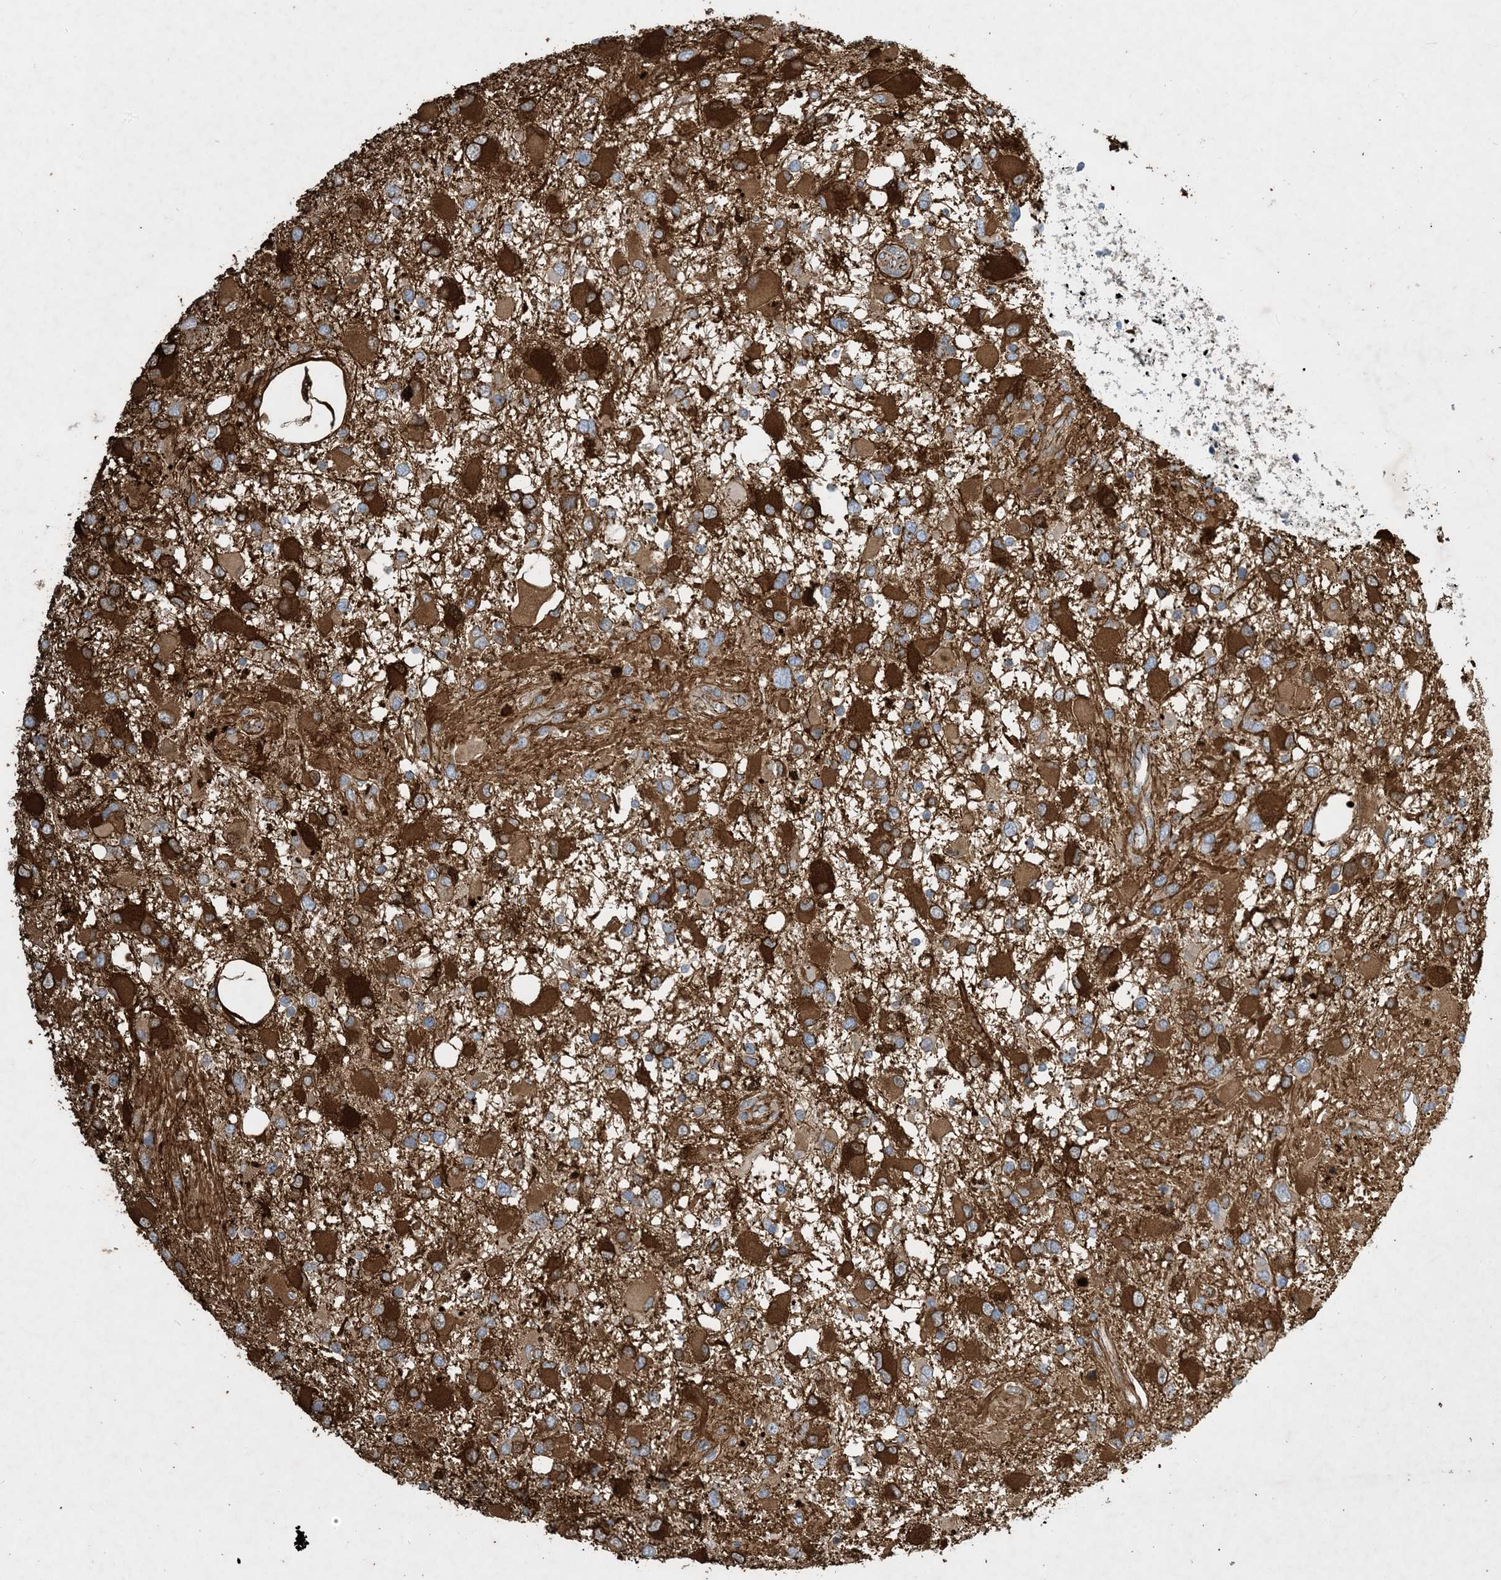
{"staining": {"intensity": "strong", "quantity": ">75%", "location": "cytoplasmic/membranous"}, "tissue": "glioma", "cell_type": "Tumor cells", "image_type": "cancer", "snomed": [{"axis": "morphology", "description": "Glioma, malignant, High grade"}, {"axis": "topography", "description": "Brain"}], "caption": "Immunohistochemistry (IHC) photomicrograph of human malignant high-grade glioma stained for a protein (brown), which displays high levels of strong cytoplasmic/membranous positivity in about >75% of tumor cells.", "gene": "OTOP1", "patient": {"sex": "male", "age": 53}}